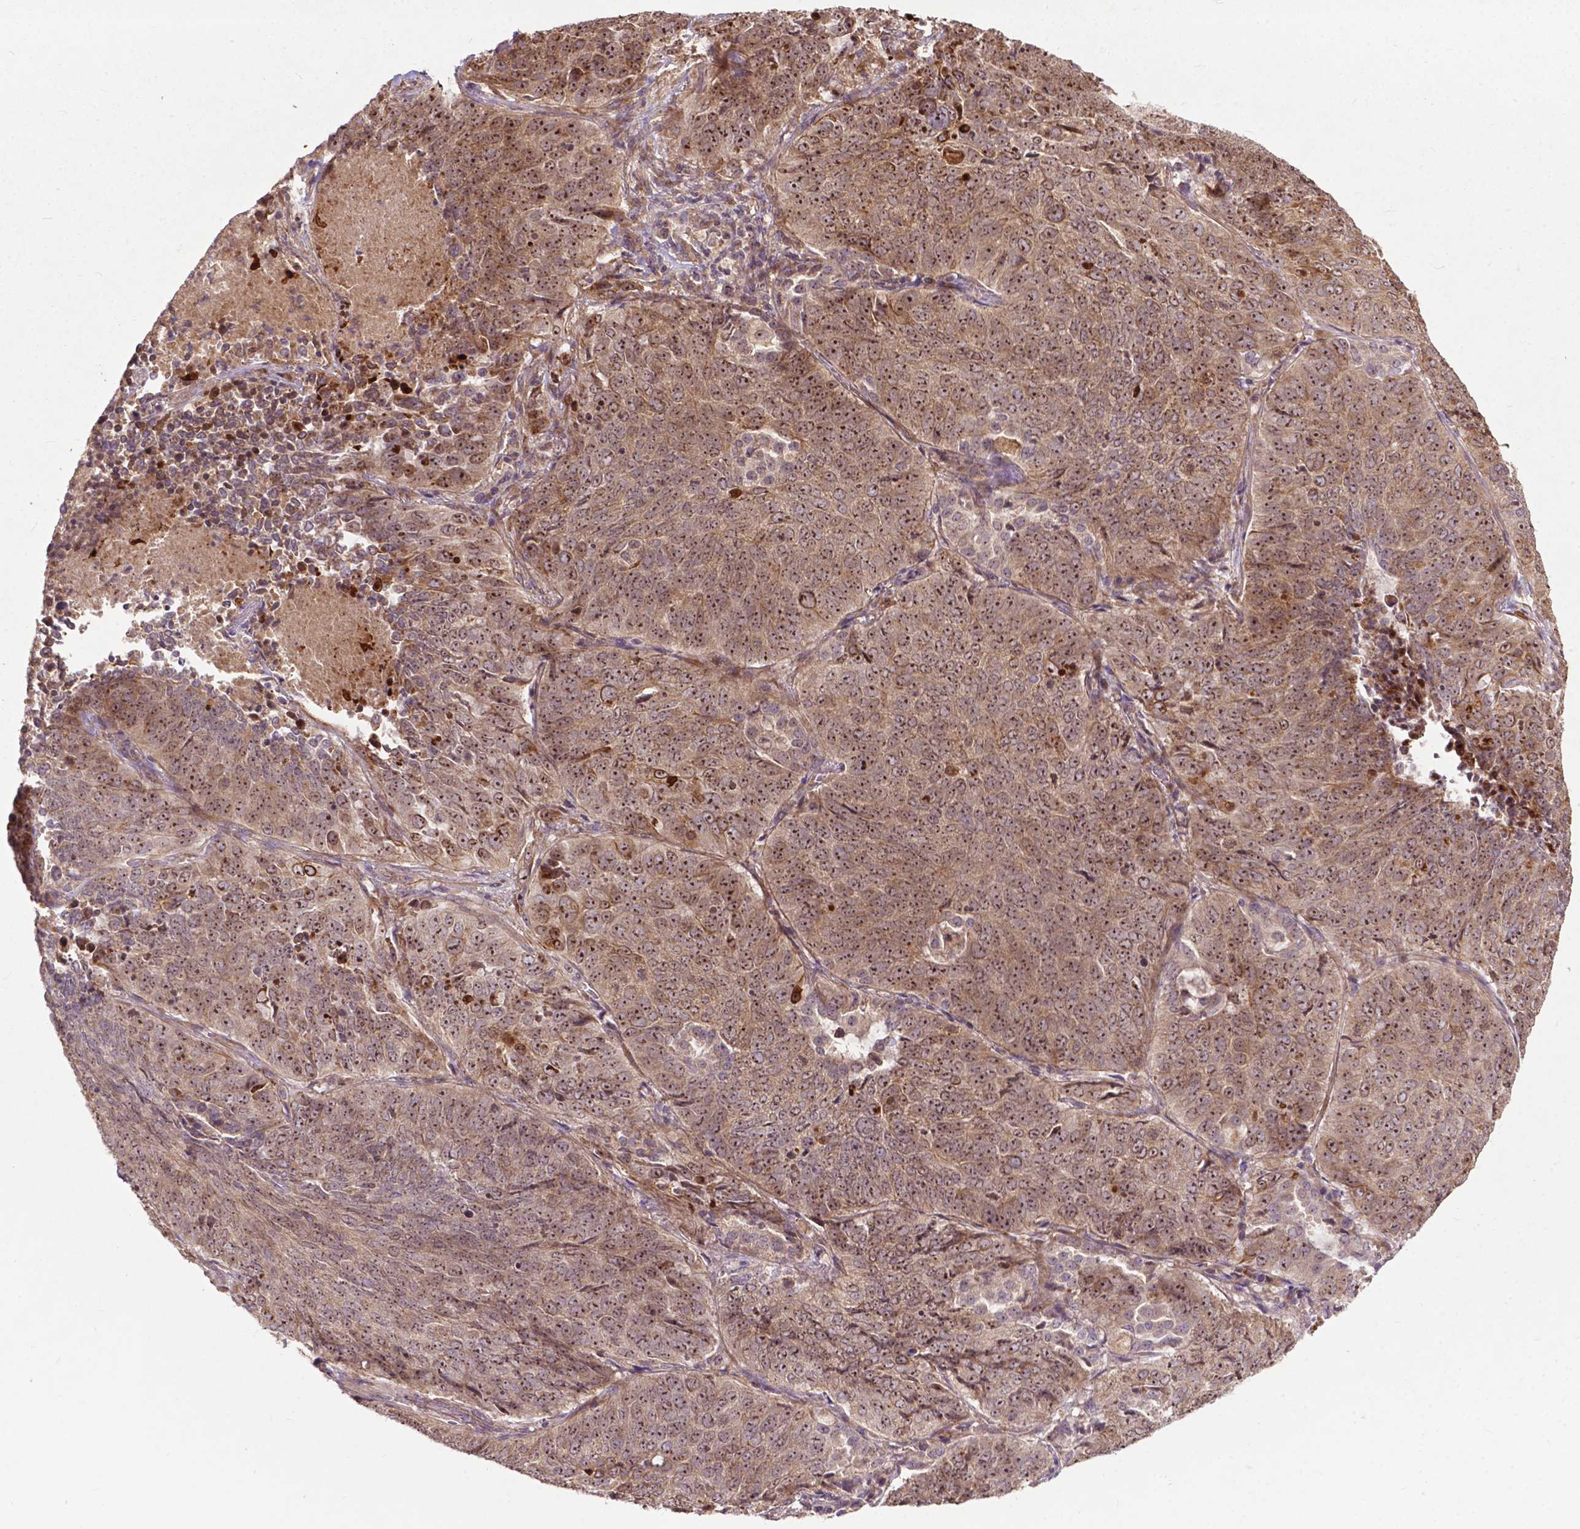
{"staining": {"intensity": "moderate", "quantity": ">75%", "location": "cytoplasmic/membranous,nuclear"}, "tissue": "lung cancer", "cell_type": "Tumor cells", "image_type": "cancer", "snomed": [{"axis": "morphology", "description": "Normal tissue, NOS"}, {"axis": "morphology", "description": "Squamous cell carcinoma, NOS"}, {"axis": "topography", "description": "Bronchus"}, {"axis": "topography", "description": "Lung"}], "caption": "Squamous cell carcinoma (lung) tissue exhibits moderate cytoplasmic/membranous and nuclear staining in approximately >75% of tumor cells", "gene": "PARP3", "patient": {"sex": "male", "age": 64}}